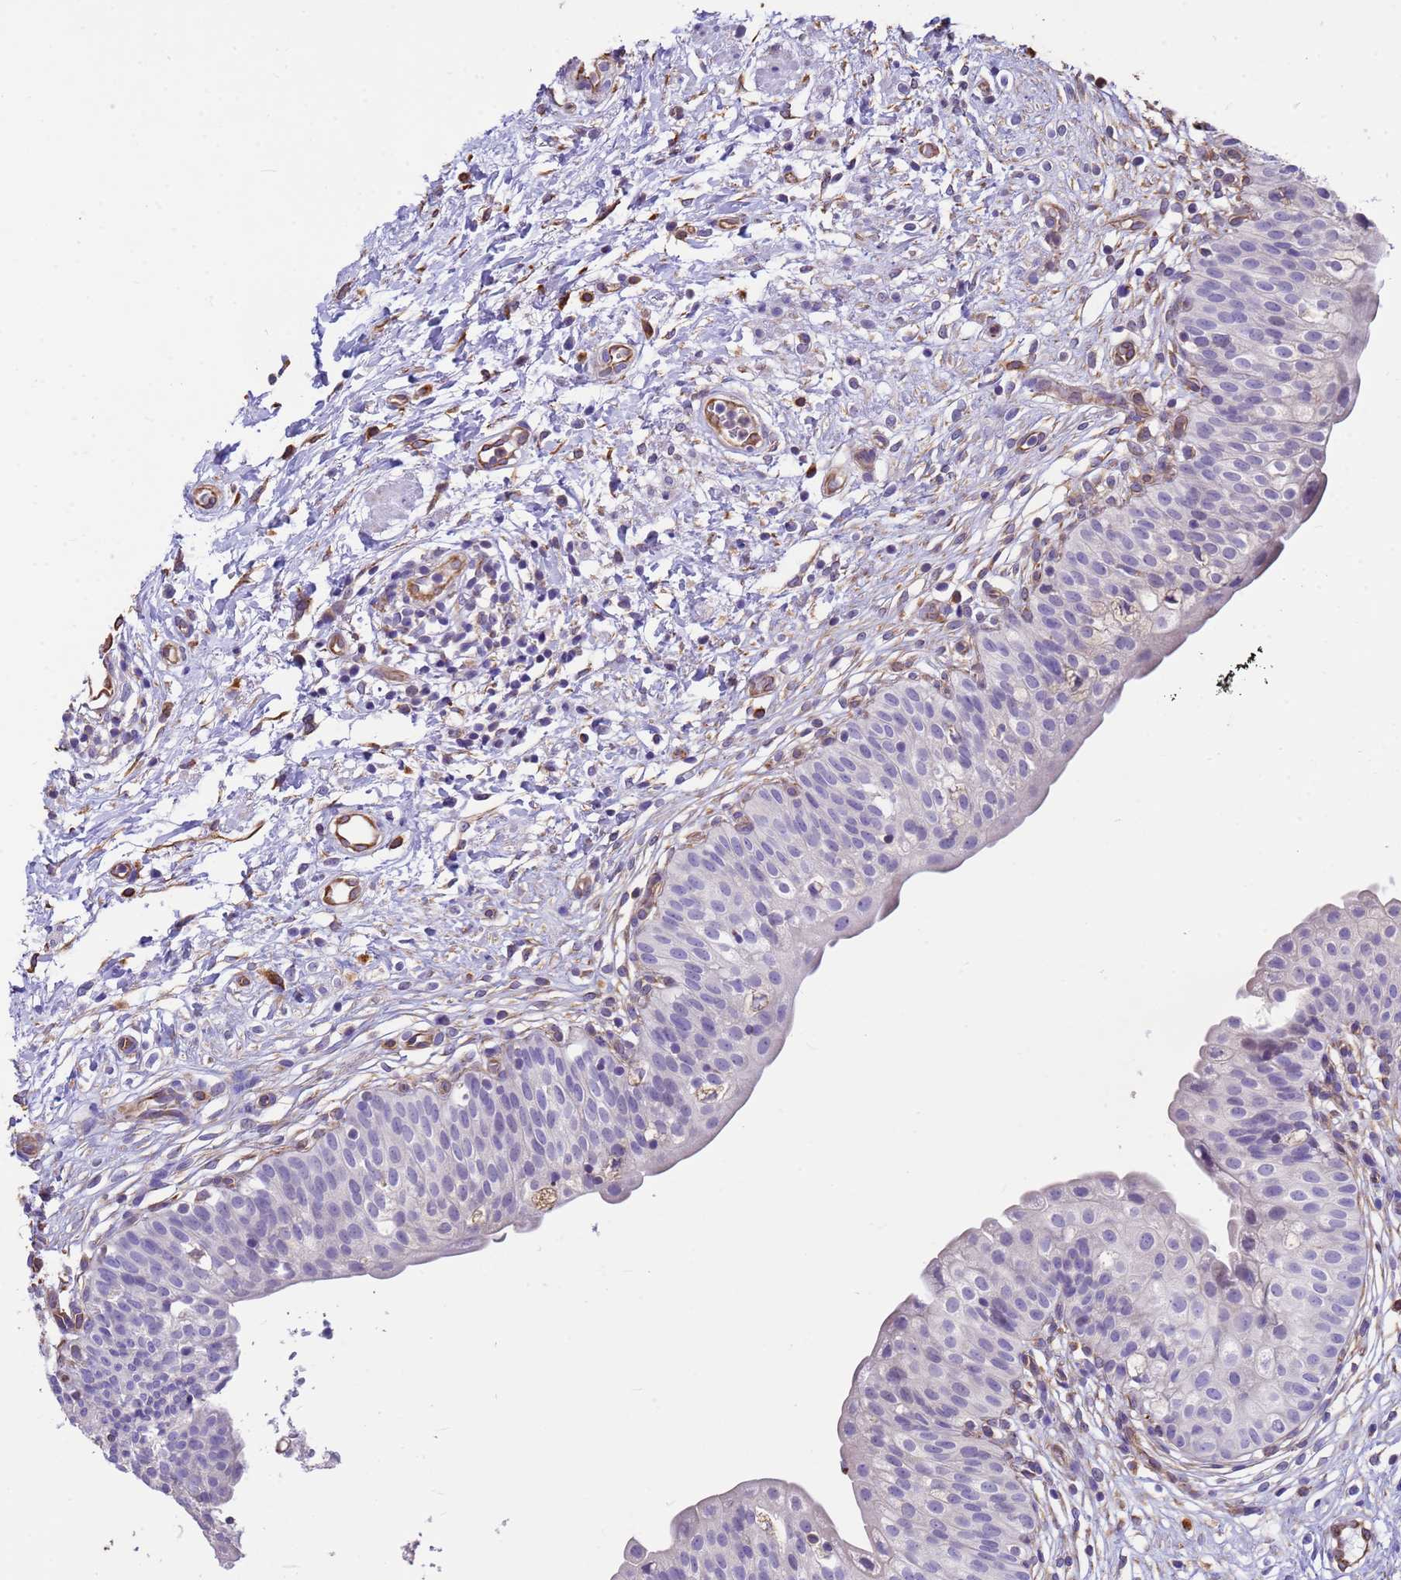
{"staining": {"intensity": "negative", "quantity": "none", "location": "none"}, "tissue": "urinary bladder", "cell_type": "Urothelial cells", "image_type": "normal", "snomed": [{"axis": "morphology", "description": "Normal tissue, NOS"}, {"axis": "topography", "description": "Urinary bladder"}], "caption": "The micrograph reveals no significant positivity in urothelial cells of urinary bladder. The staining is performed using DAB (3,3'-diaminobenzidine) brown chromogen with nuclei counter-stained in using hematoxylin.", "gene": "TCEAL3", "patient": {"sex": "male", "age": 55}}